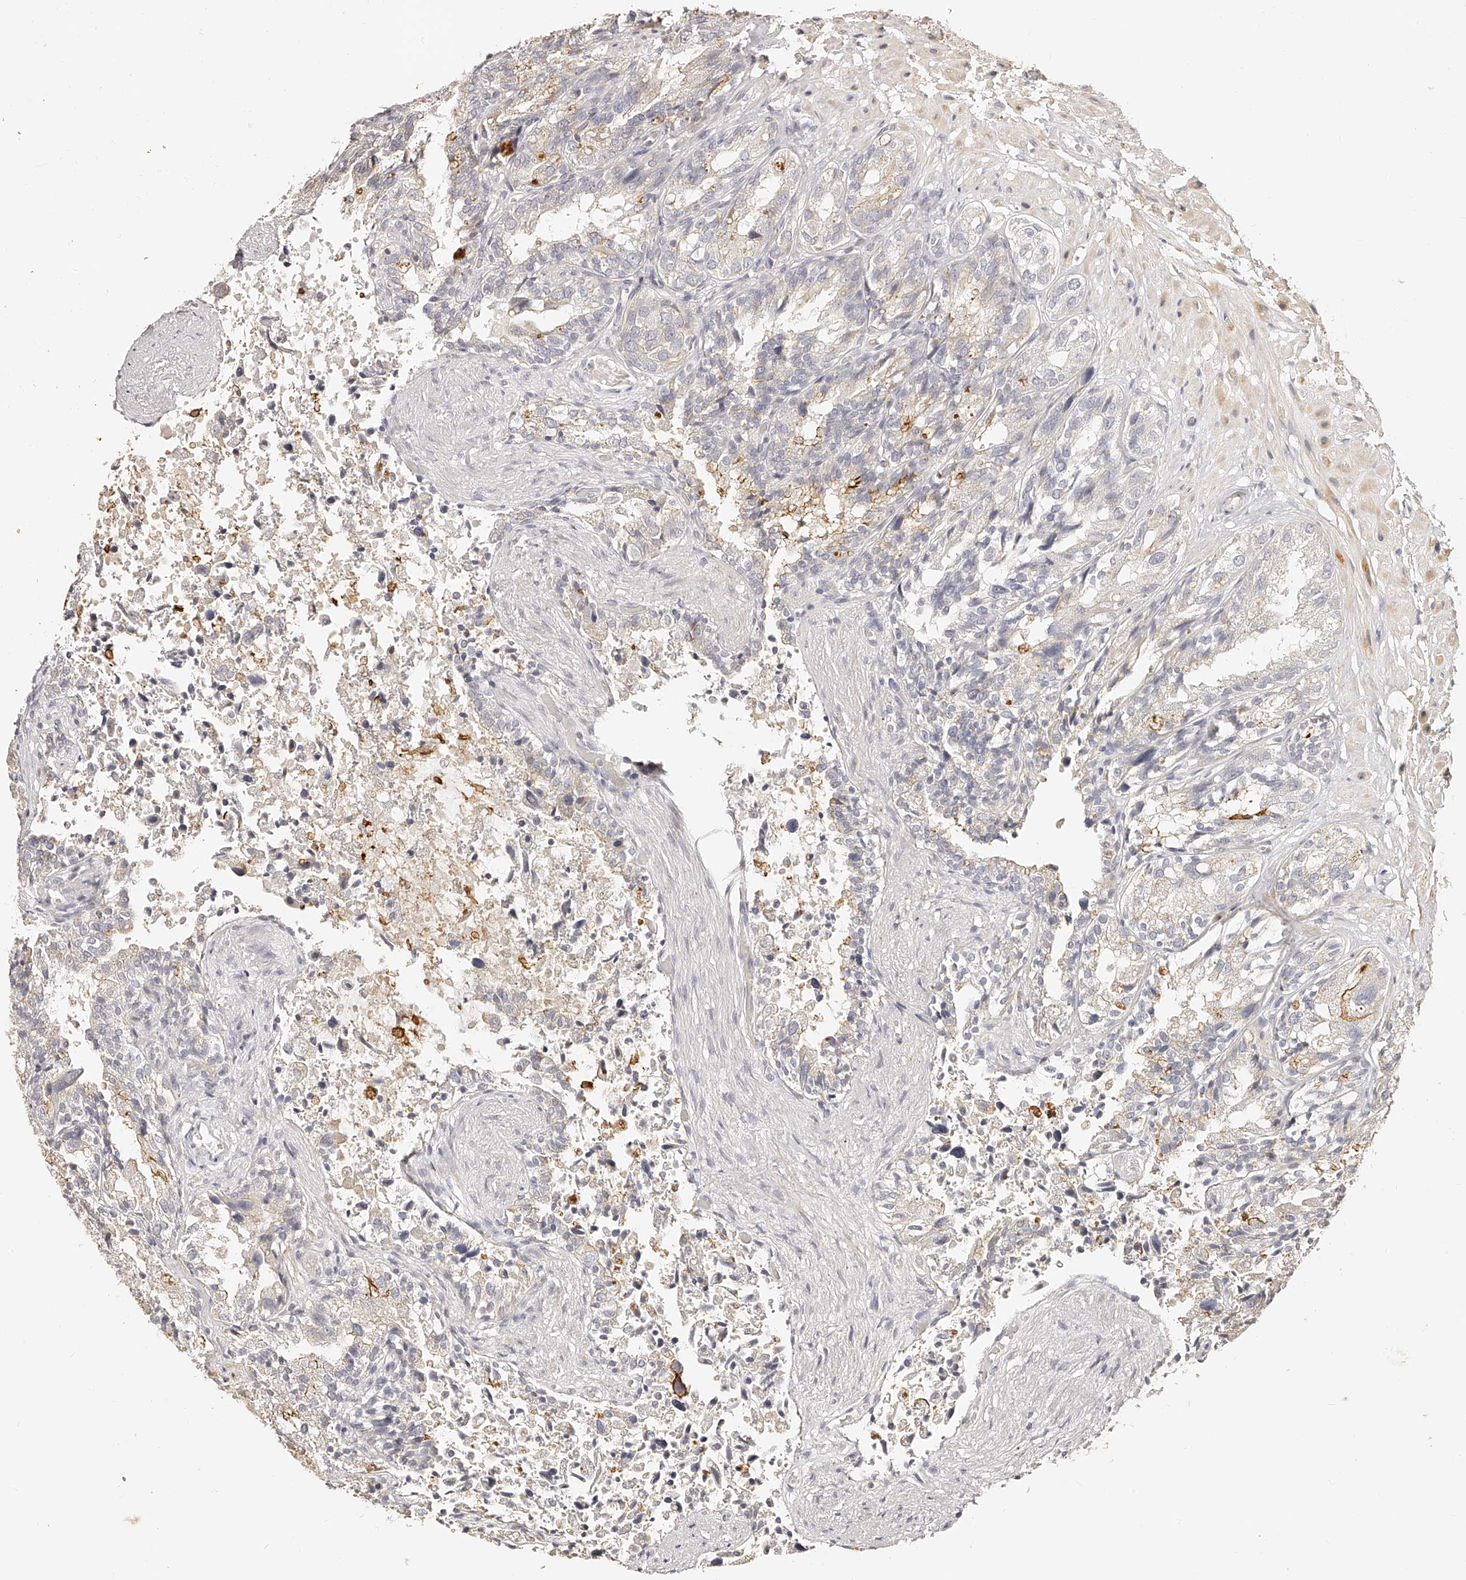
{"staining": {"intensity": "moderate", "quantity": "<25%", "location": "cytoplasmic/membranous"}, "tissue": "seminal vesicle", "cell_type": "Glandular cells", "image_type": "normal", "snomed": [{"axis": "morphology", "description": "Normal tissue, NOS"}, {"axis": "topography", "description": "Seminal veicle"}, {"axis": "topography", "description": "Peripheral nerve tissue"}], "caption": "A brown stain labels moderate cytoplasmic/membranous staining of a protein in glandular cells of benign human seminal vesicle. (brown staining indicates protein expression, while blue staining denotes nuclei).", "gene": "ZNF789", "patient": {"sex": "male", "age": 63}}